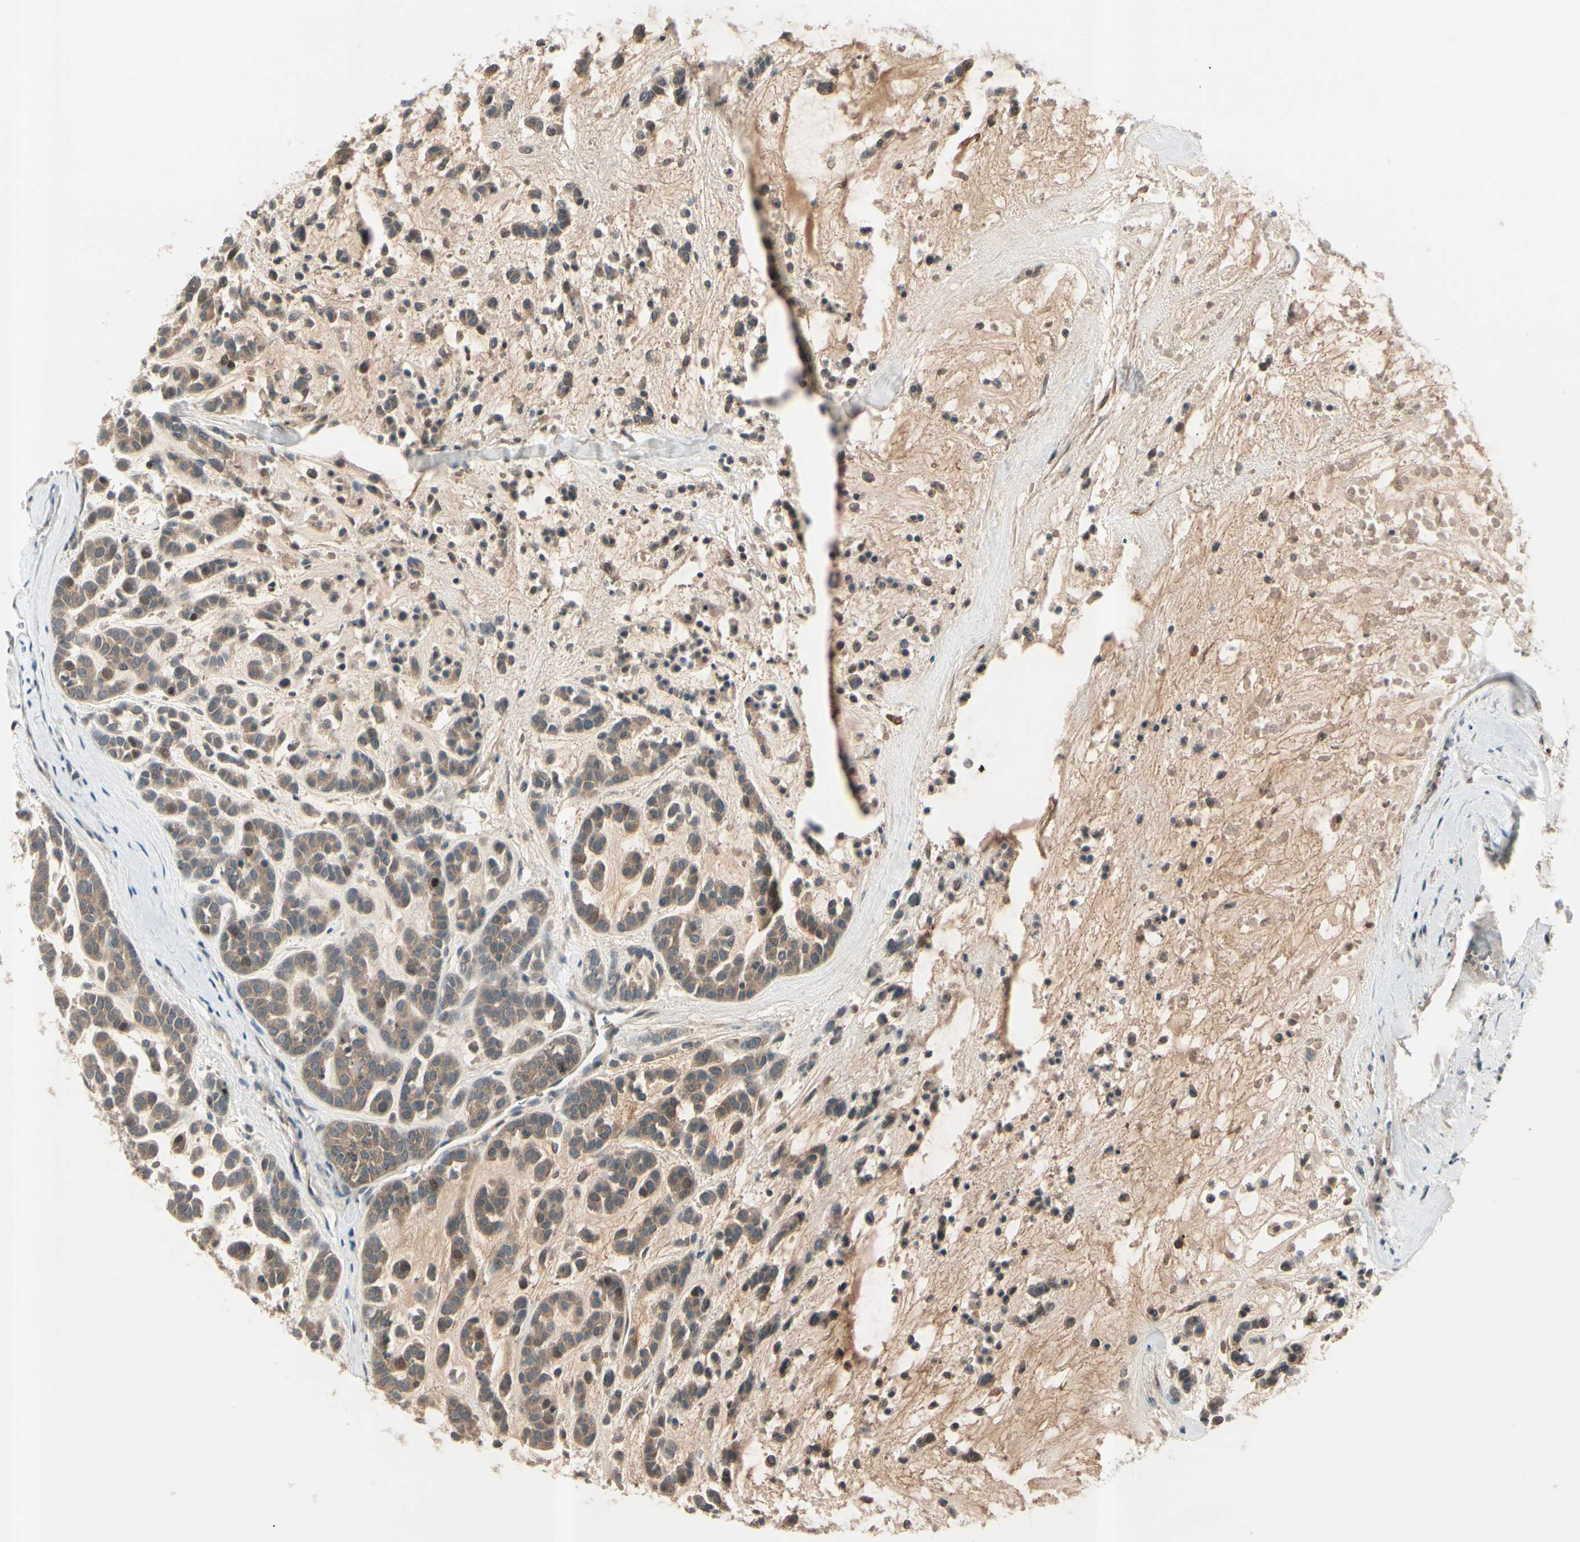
{"staining": {"intensity": "moderate", "quantity": ">75%", "location": "cytoplasmic/membranous"}, "tissue": "head and neck cancer", "cell_type": "Tumor cells", "image_type": "cancer", "snomed": [{"axis": "morphology", "description": "Adenocarcinoma, NOS"}, {"axis": "morphology", "description": "Adenoma, NOS"}, {"axis": "topography", "description": "Head-Neck"}], "caption": "A micrograph of human head and neck adenocarcinoma stained for a protein exhibits moderate cytoplasmic/membranous brown staining in tumor cells. The staining was performed using DAB to visualize the protein expression in brown, while the nuclei were stained in blue with hematoxylin (Magnification: 20x).", "gene": "ICAM5", "patient": {"sex": "female", "age": 55}}